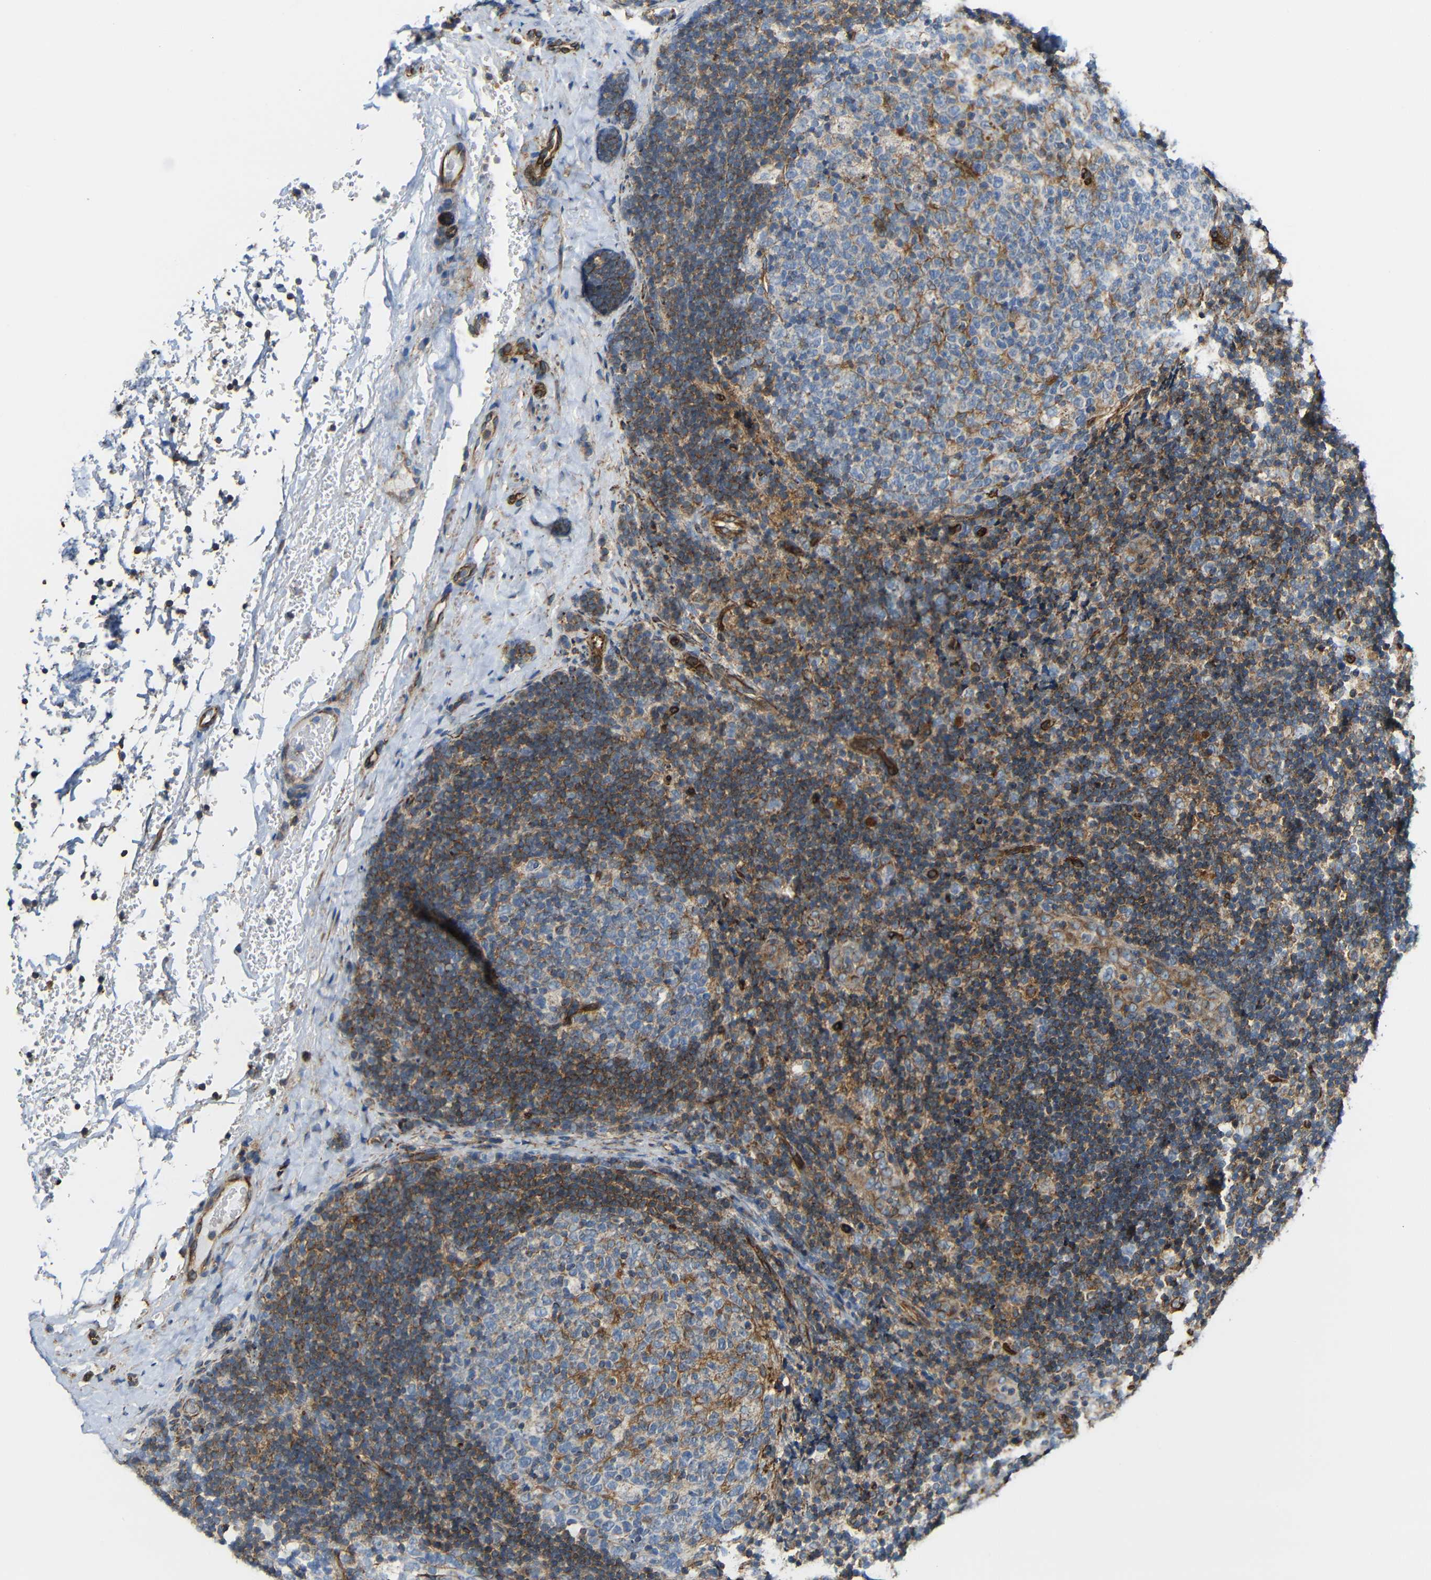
{"staining": {"intensity": "moderate", "quantity": "<25%", "location": "cytoplasmic/membranous"}, "tissue": "lymph node", "cell_type": "Germinal center cells", "image_type": "normal", "snomed": [{"axis": "morphology", "description": "Normal tissue, NOS"}, {"axis": "topography", "description": "Lymph node"}], "caption": "A high-resolution micrograph shows immunohistochemistry (IHC) staining of unremarkable lymph node, which displays moderate cytoplasmic/membranous staining in about <25% of germinal center cells.", "gene": "IGSF10", "patient": {"sex": "female", "age": 14}}